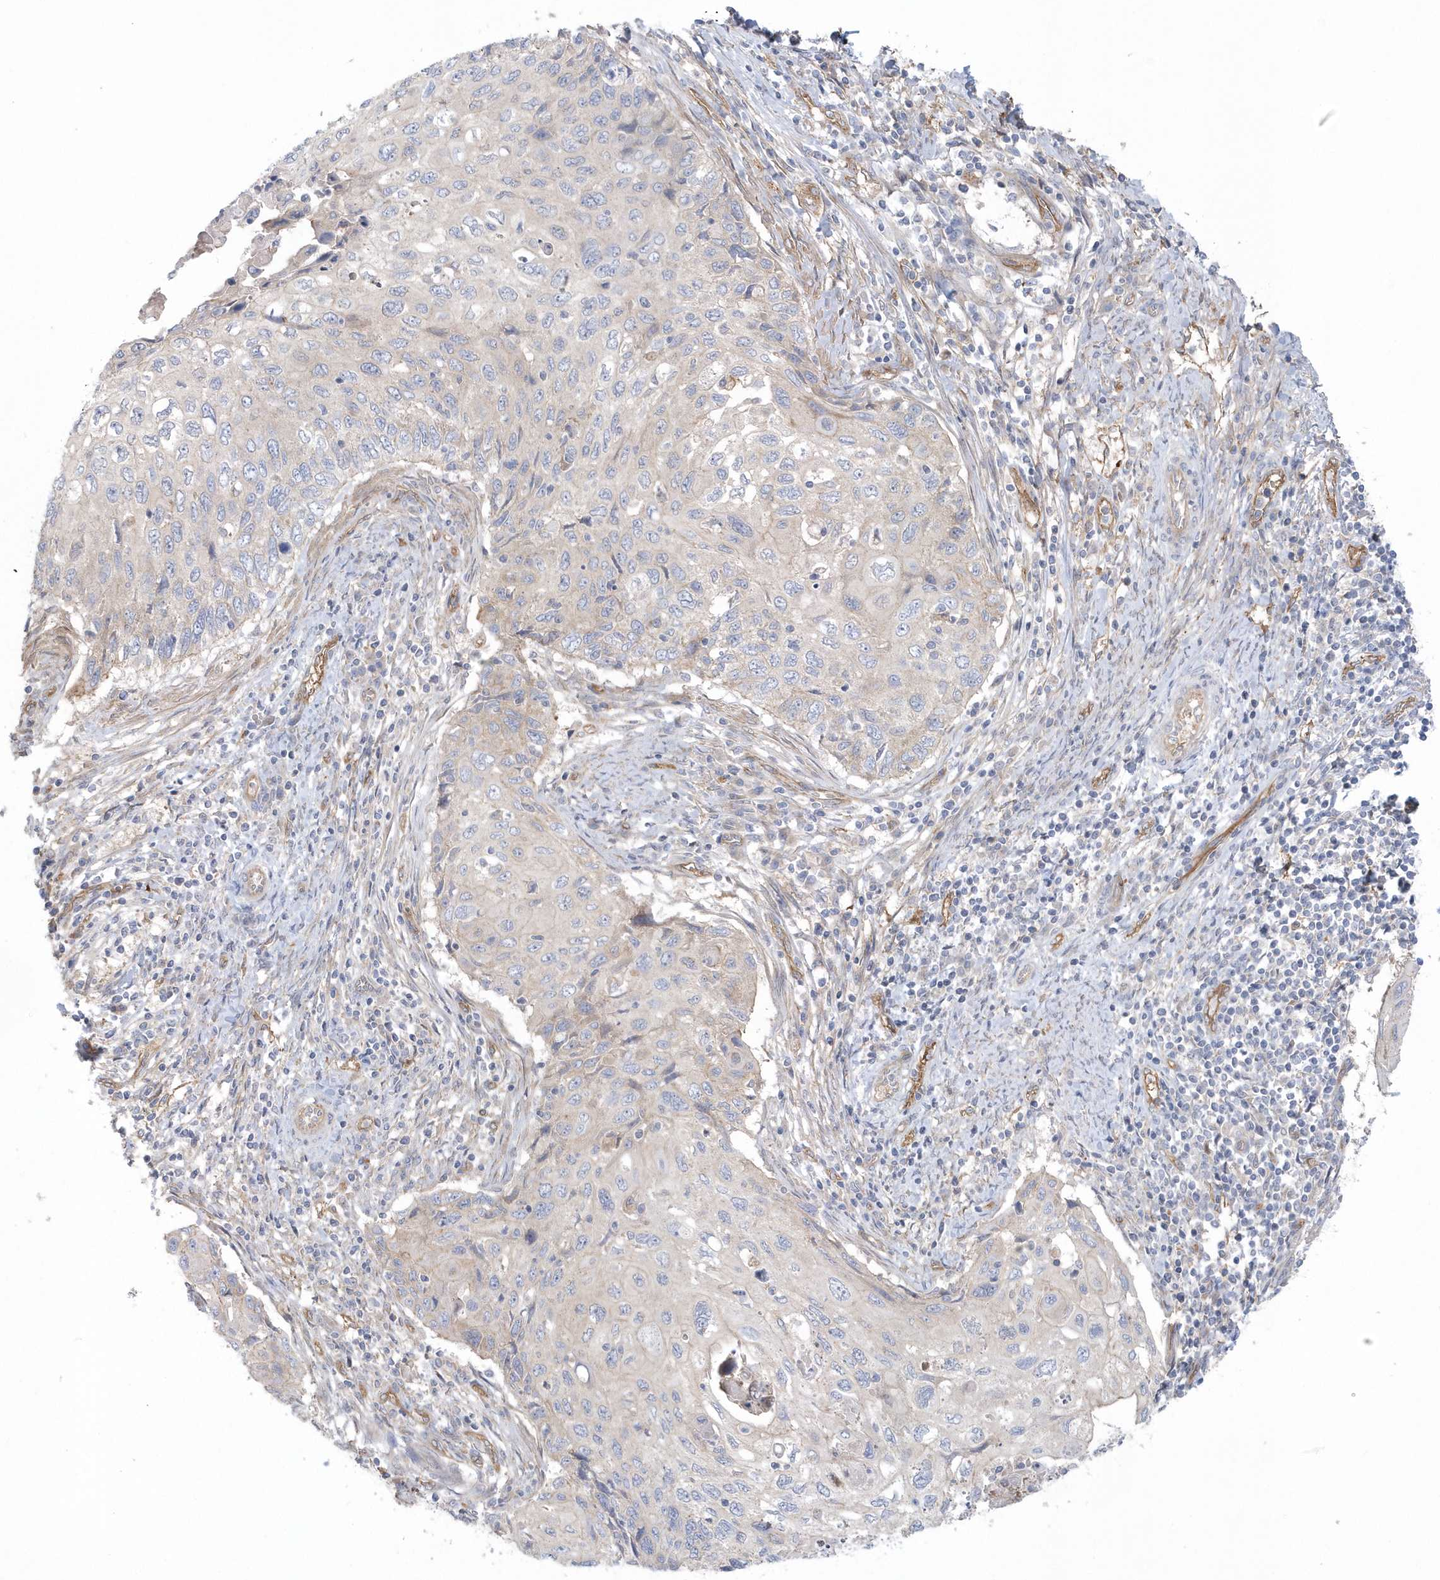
{"staining": {"intensity": "negative", "quantity": "none", "location": "none"}, "tissue": "cervical cancer", "cell_type": "Tumor cells", "image_type": "cancer", "snomed": [{"axis": "morphology", "description": "Squamous cell carcinoma, NOS"}, {"axis": "topography", "description": "Cervix"}], "caption": "Cervical squamous cell carcinoma was stained to show a protein in brown. There is no significant expression in tumor cells.", "gene": "RAI14", "patient": {"sex": "female", "age": 70}}